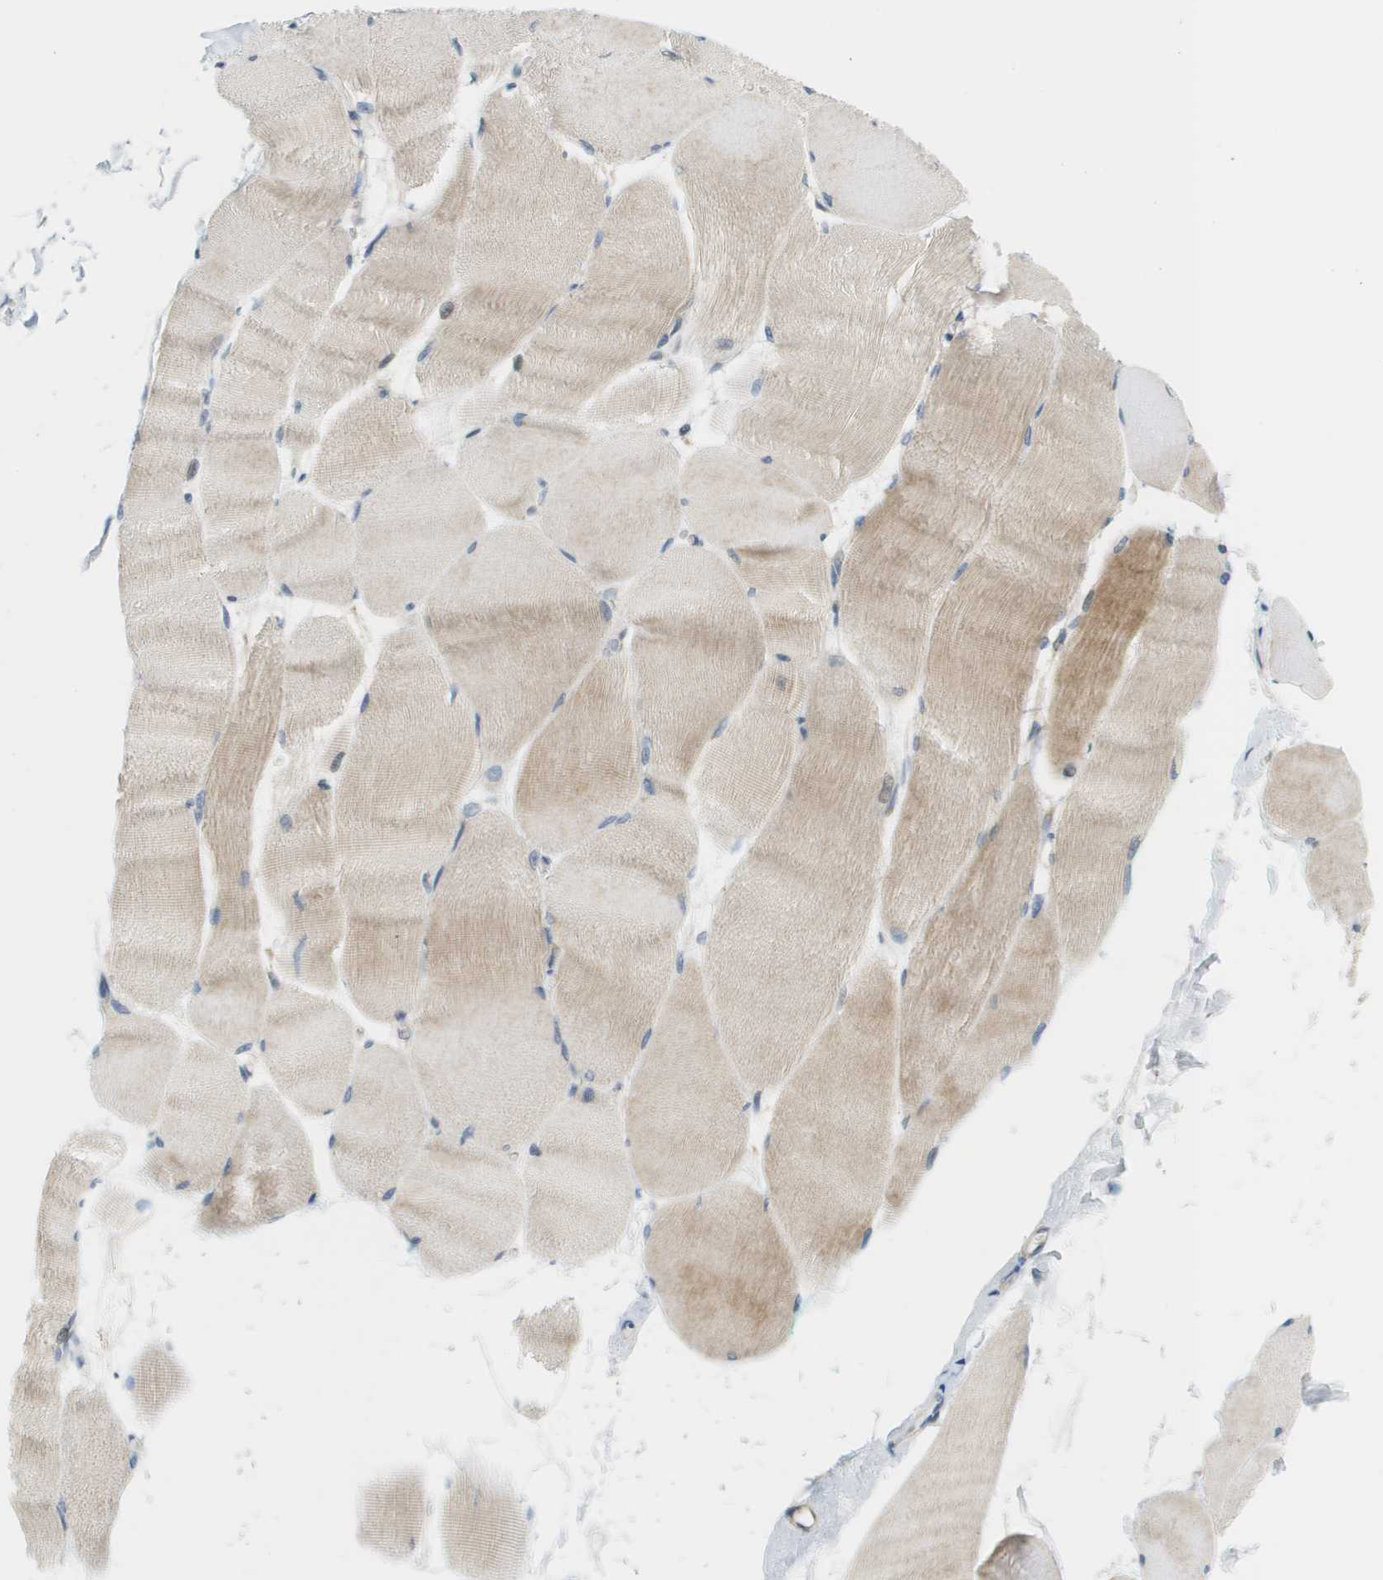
{"staining": {"intensity": "moderate", "quantity": "25%-75%", "location": "cytoplasmic/membranous"}, "tissue": "skeletal muscle", "cell_type": "Myocytes", "image_type": "normal", "snomed": [{"axis": "morphology", "description": "Normal tissue, NOS"}, {"axis": "morphology", "description": "Squamous cell carcinoma, NOS"}, {"axis": "topography", "description": "Skeletal muscle"}], "caption": "IHC micrograph of unremarkable skeletal muscle: skeletal muscle stained using immunohistochemistry demonstrates medium levels of moderate protein expression localized specifically in the cytoplasmic/membranous of myocytes, appearing as a cytoplasmic/membranous brown color.", "gene": "KRT23", "patient": {"sex": "male", "age": 51}}